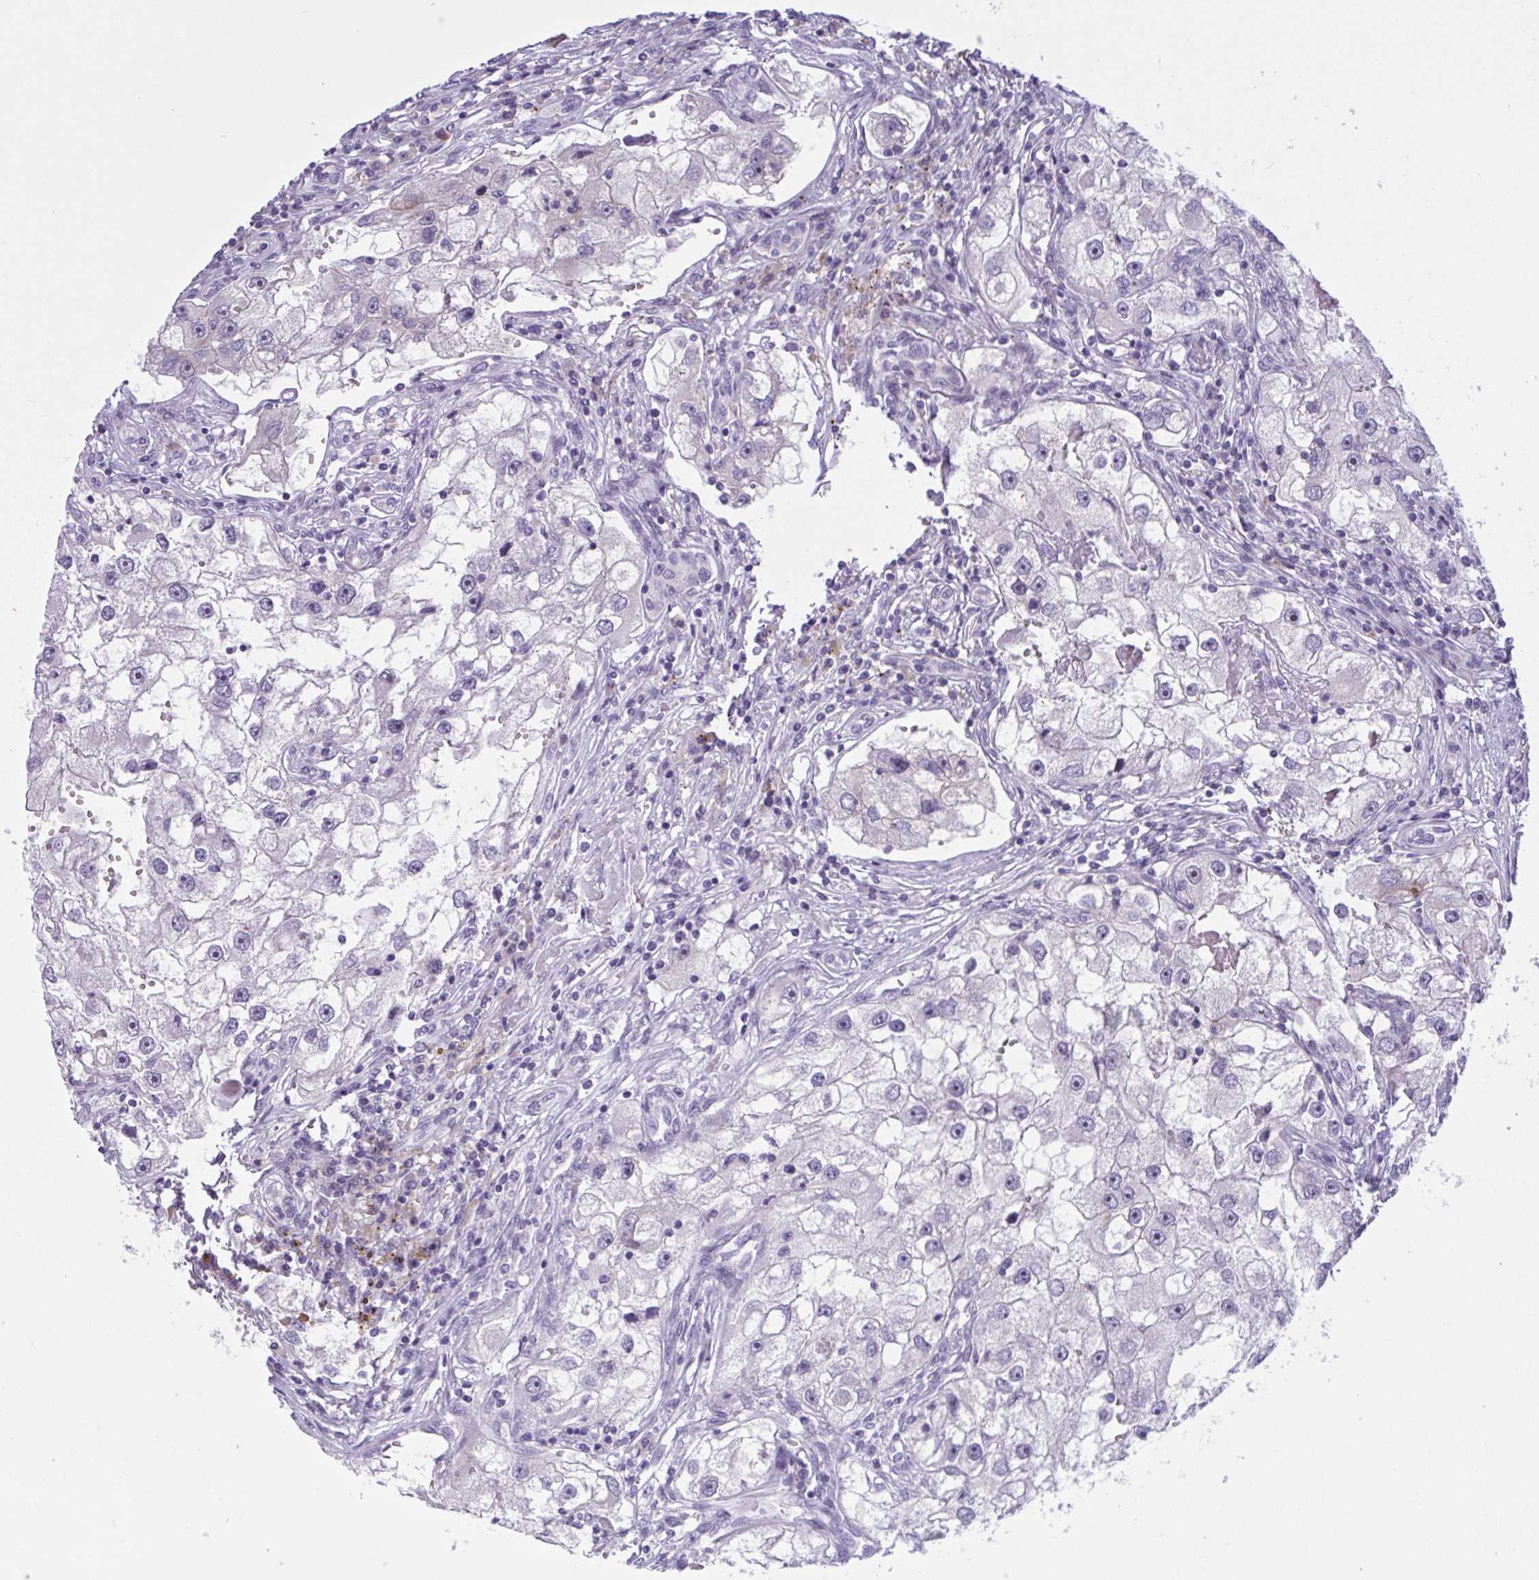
{"staining": {"intensity": "negative", "quantity": "none", "location": "none"}, "tissue": "renal cancer", "cell_type": "Tumor cells", "image_type": "cancer", "snomed": [{"axis": "morphology", "description": "Adenocarcinoma, NOS"}, {"axis": "topography", "description": "Kidney"}], "caption": "Tumor cells are negative for brown protein staining in renal adenocarcinoma. (DAB immunohistochemistry, high magnification).", "gene": "WNT9B", "patient": {"sex": "male", "age": 63}}